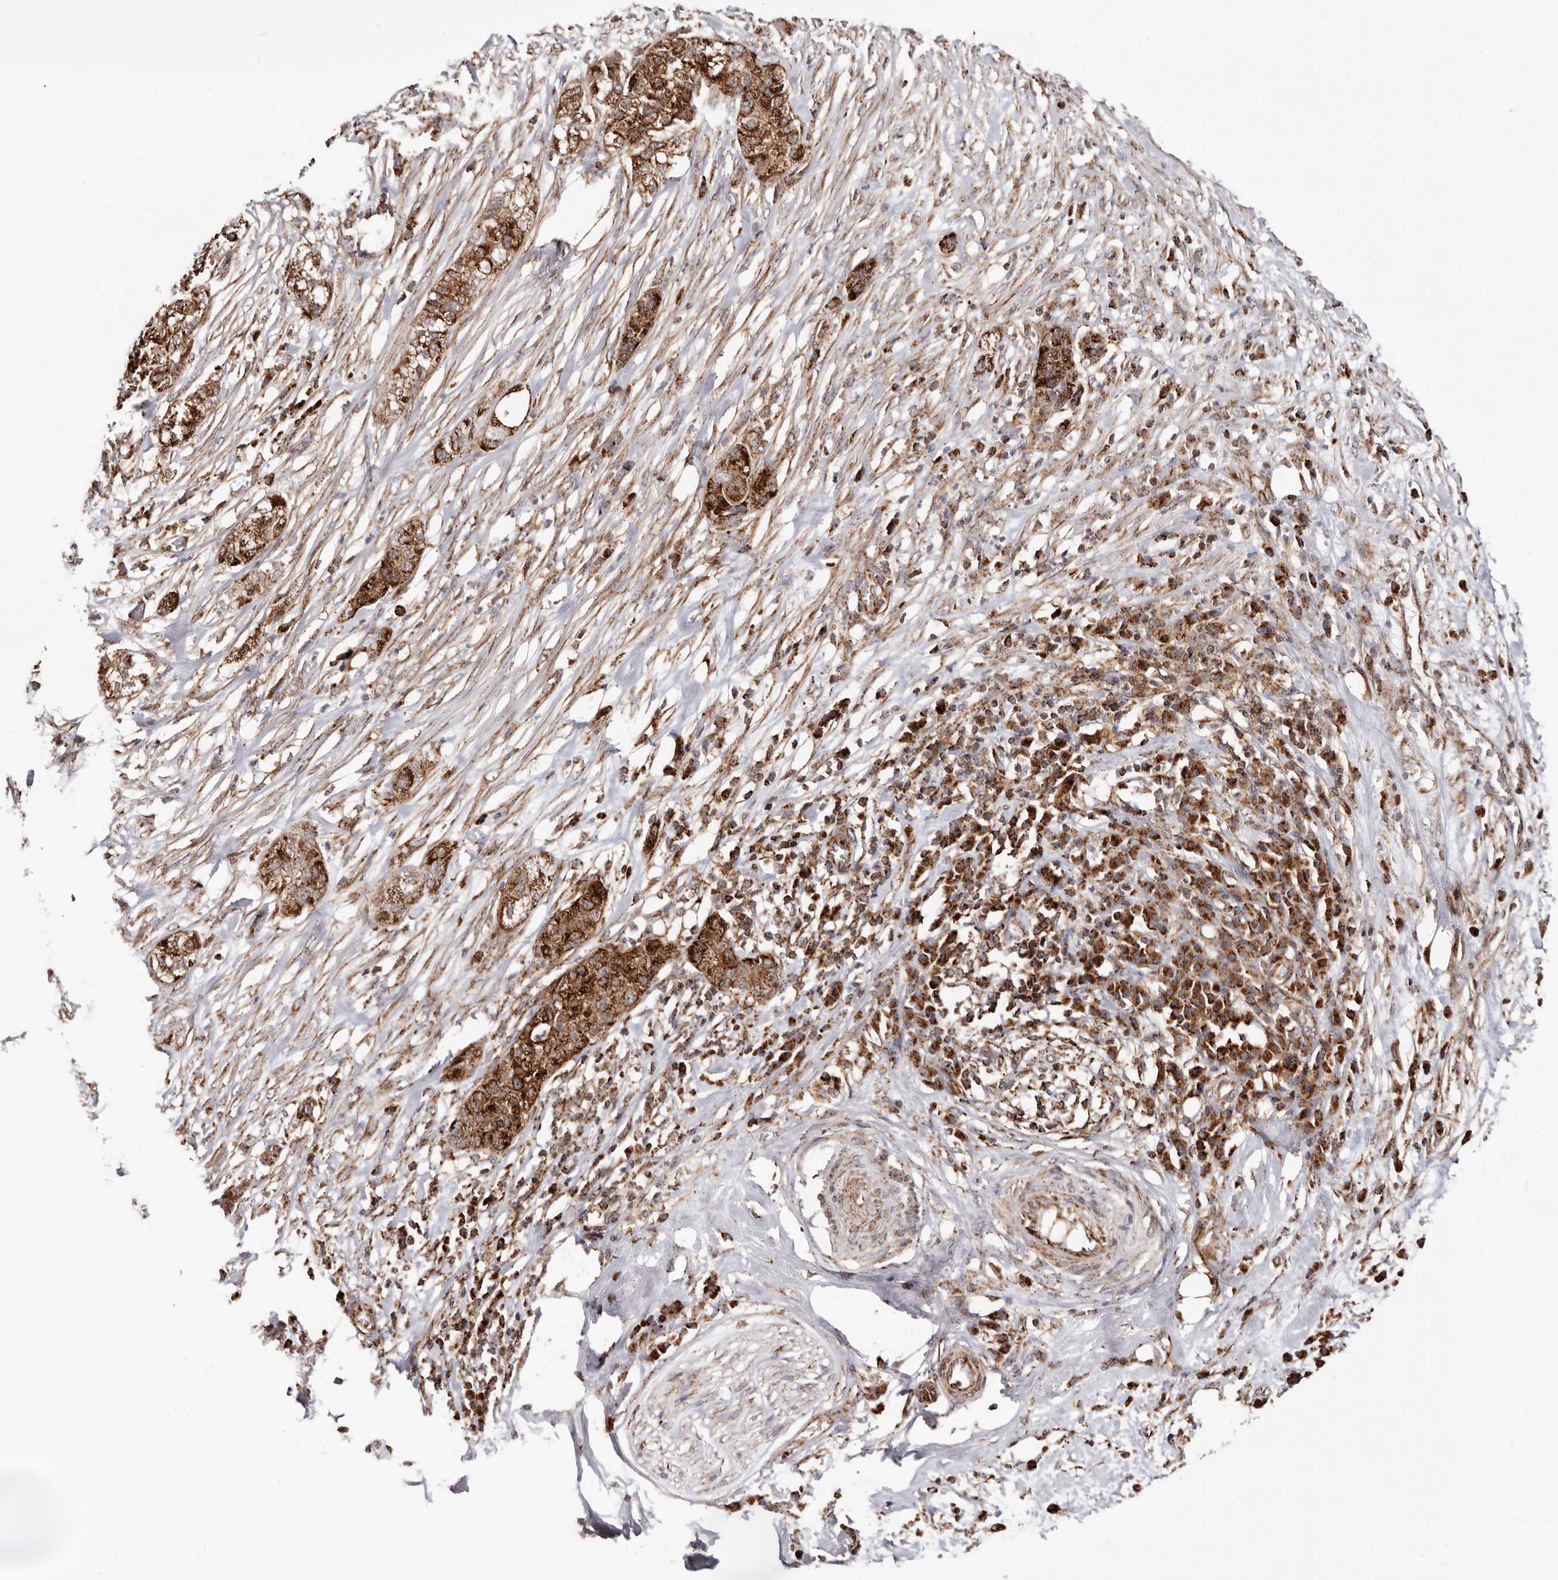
{"staining": {"intensity": "strong", "quantity": ">75%", "location": "cytoplasmic/membranous"}, "tissue": "pancreatic cancer", "cell_type": "Tumor cells", "image_type": "cancer", "snomed": [{"axis": "morphology", "description": "Adenocarcinoma, NOS"}, {"axis": "topography", "description": "Pancreas"}], "caption": "Protein expression analysis of human pancreatic adenocarcinoma reveals strong cytoplasmic/membranous staining in about >75% of tumor cells. (DAB IHC, brown staining for protein, blue staining for nuclei).", "gene": "PRKACB", "patient": {"sex": "female", "age": 78}}